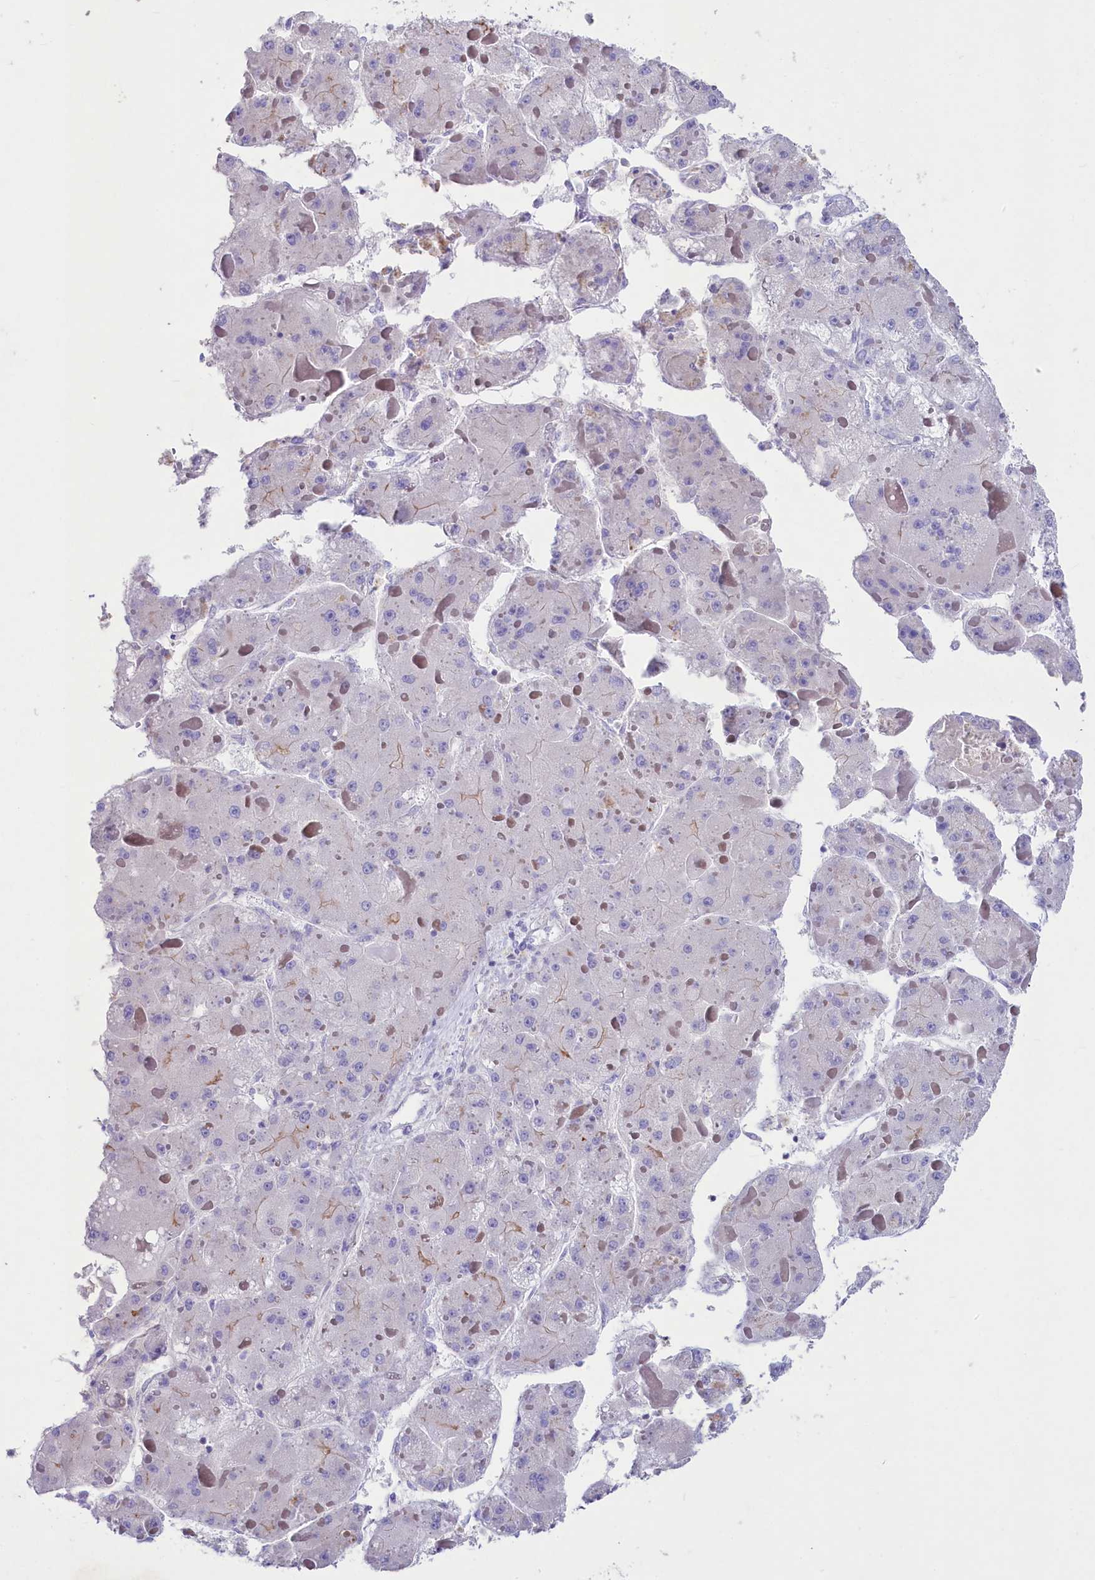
{"staining": {"intensity": "negative", "quantity": "none", "location": "none"}, "tissue": "liver cancer", "cell_type": "Tumor cells", "image_type": "cancer", "snomed": [{"axis": "morphology", "description": "Carcinoma, Hepatocellular, NOS"}, {"axis": "topography", "description": "Liver"}], "caption": "Tumor cells are negative for brown protein staining in liver cancer (hepatocellular carcinoma).", "gene": "VPS26B", "patient": {"sex": "female", "age": 73}}